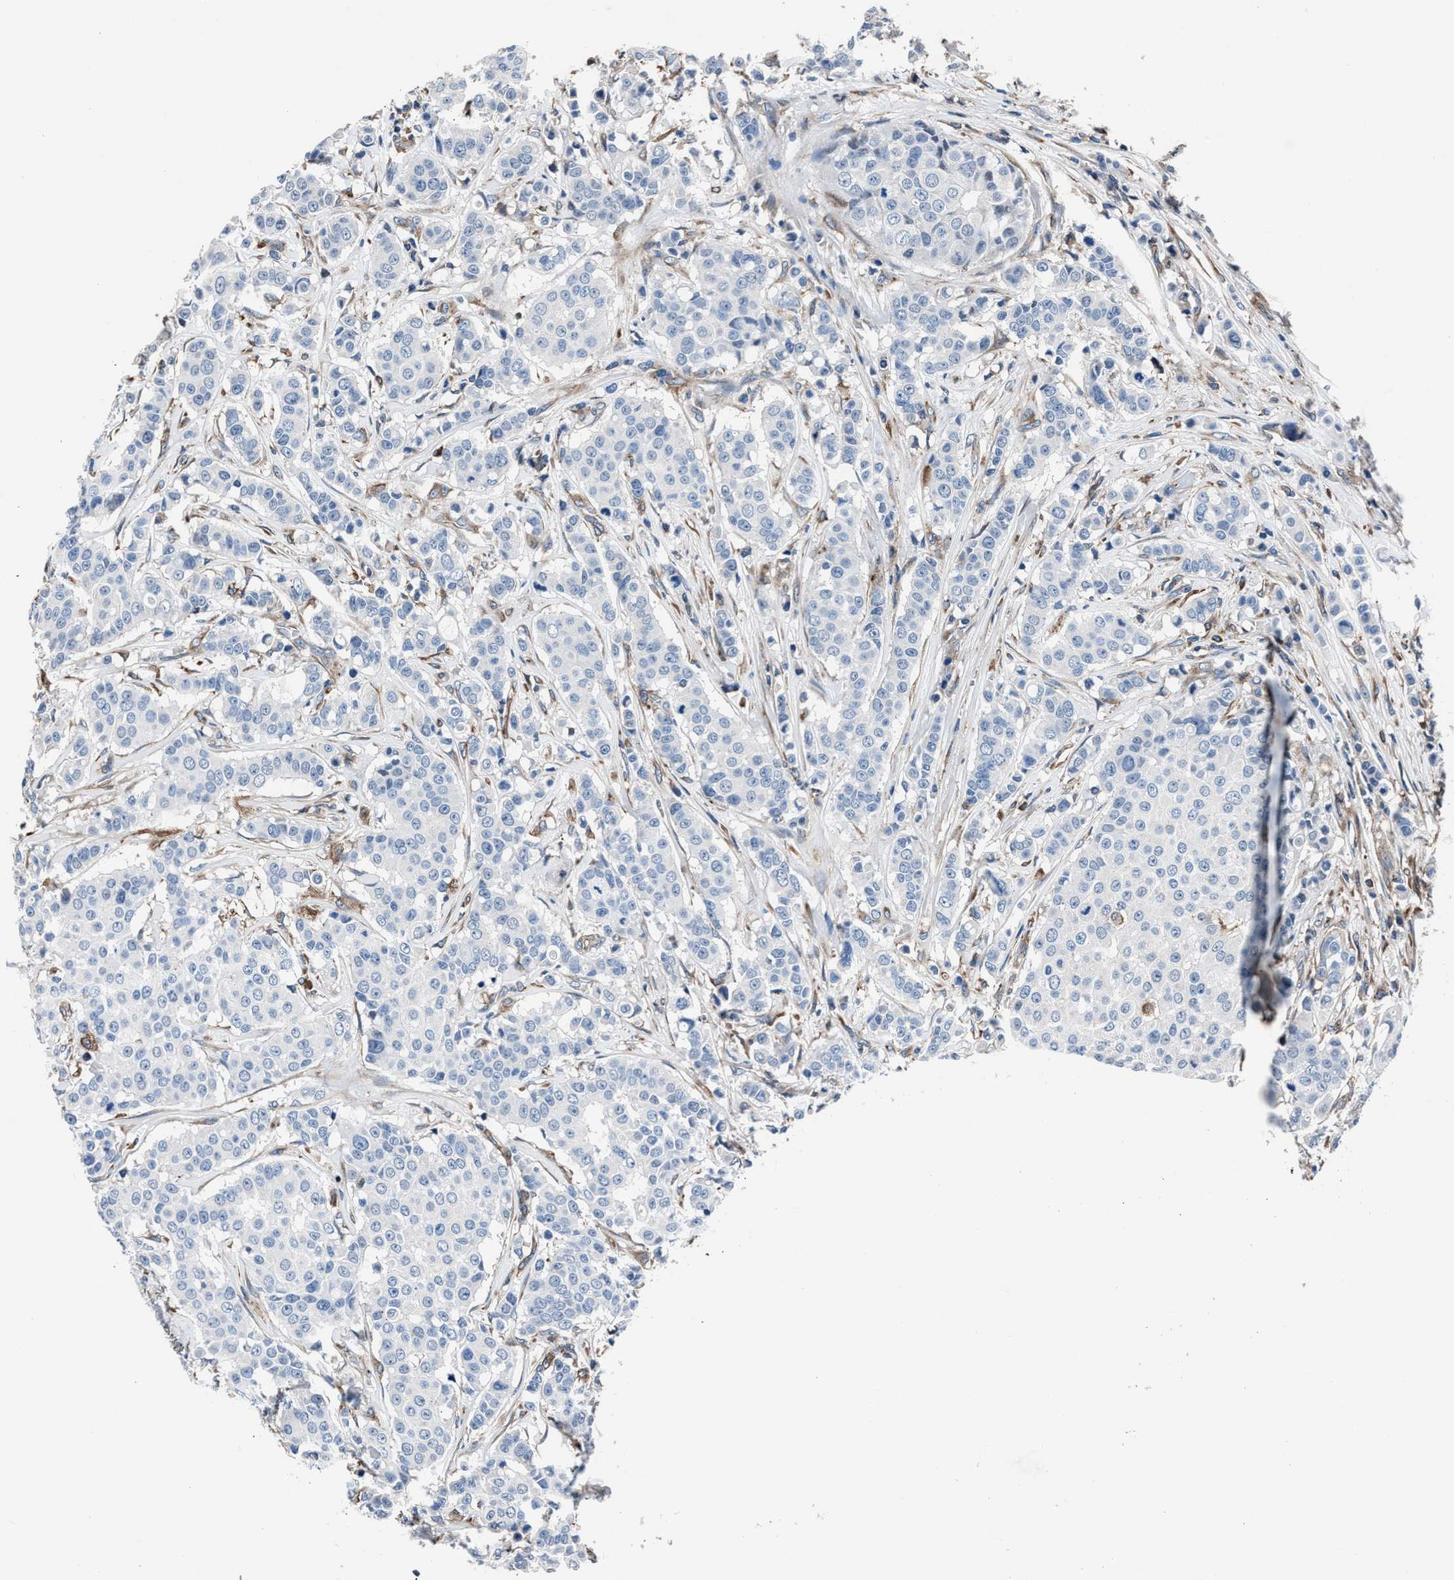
{"staining": {"intensity": "negative", "quantity": "none", "location": "none"}, "tissue": "breast cancer", "cell_type": "Tumor cells", "image_type": "cancer", "snomed": [{"axis": "morphology", "description": "Duct carcinoma"}, {"axis": "topography", "description": "Breast"}], "caption": "Image shows no significant protein positivity in tumor cells of breast invasive ductal carcinoma.", "gene": "MFSD11", "patient": {"sex": "female", "age": 27}}